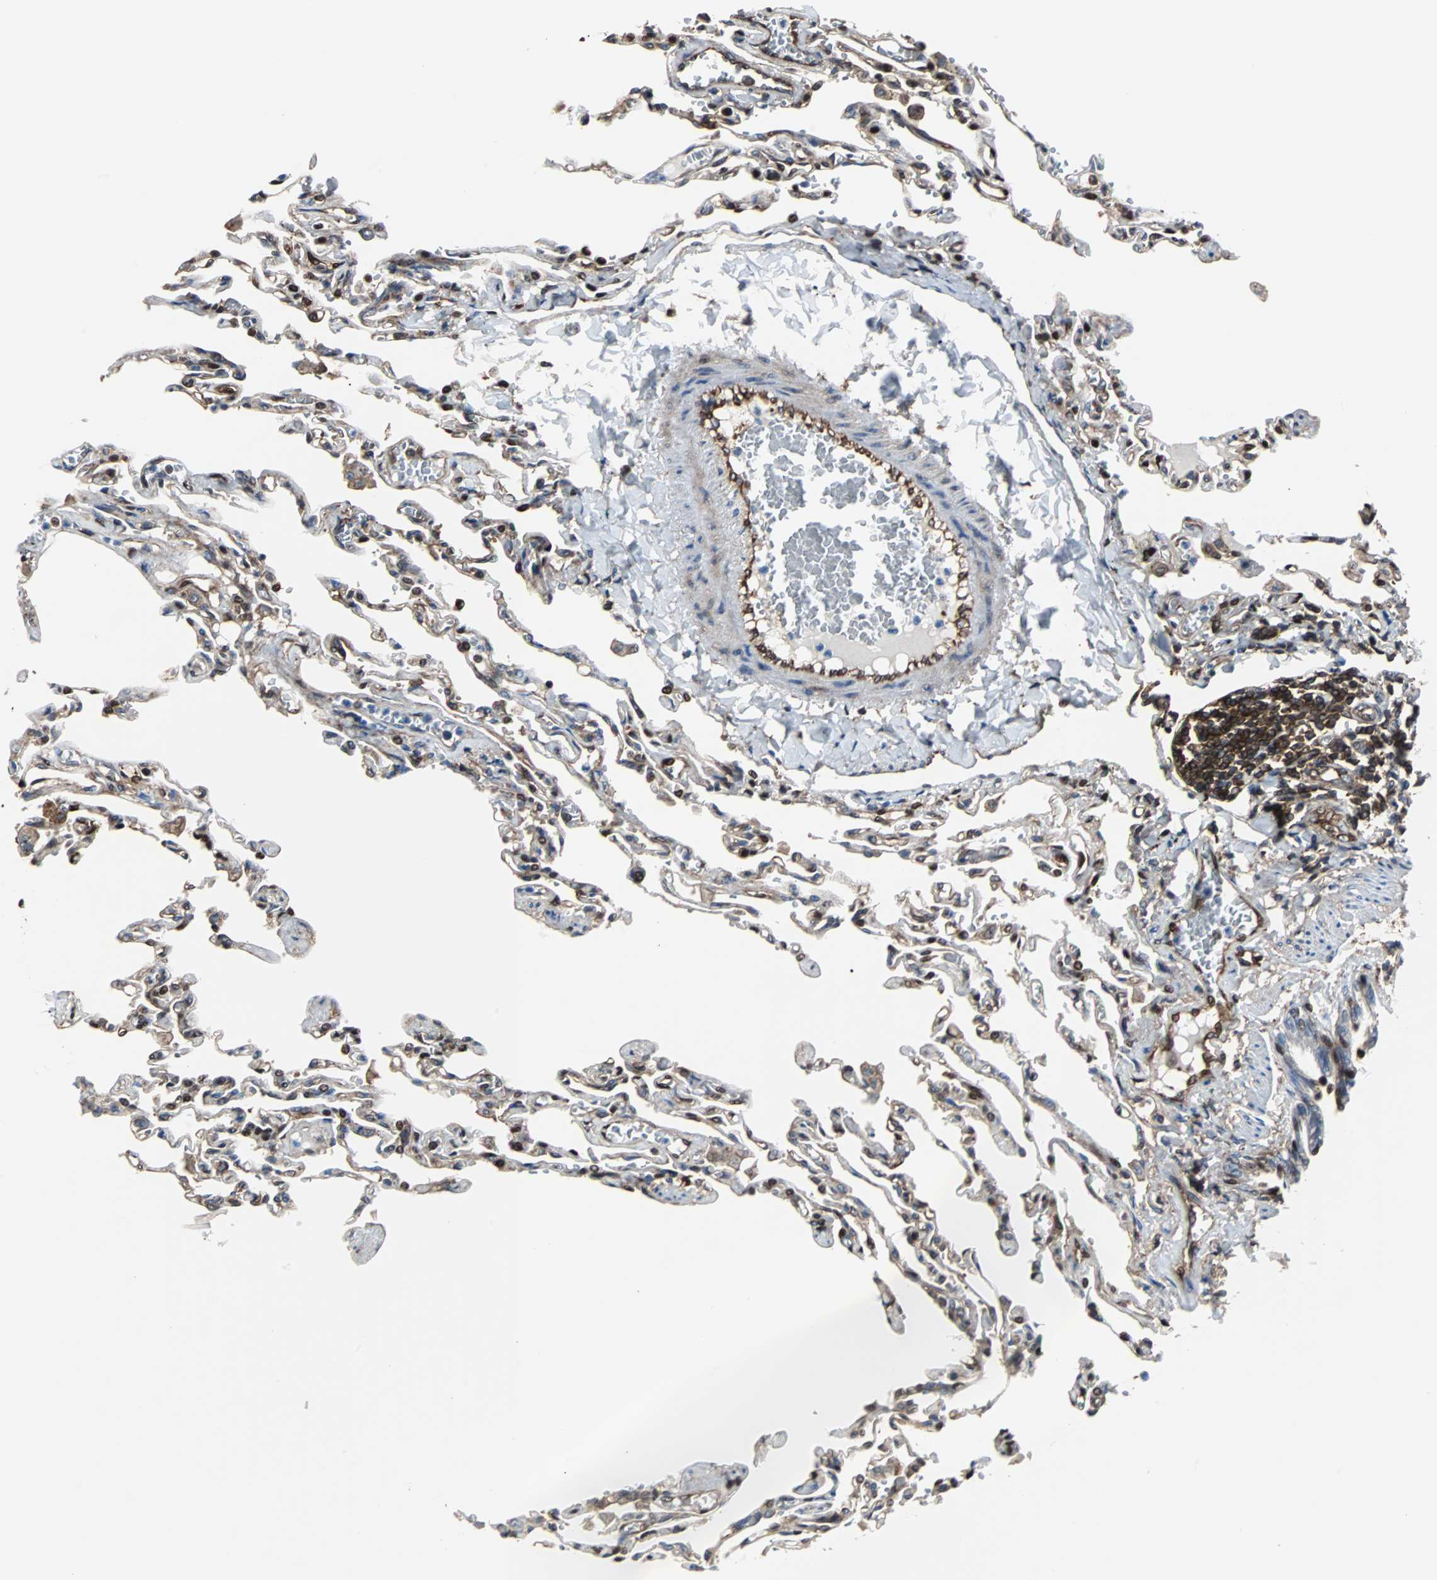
{"staining": {"intensity": "strong", "quantity": ">75%", "location": "cytoplasmic/membranous,nuclear"}, "tissue": "lung", "cell_type": "Alveolar cells", "image_type": "normal", "snomed": [{"axis": "morphology", "description": "Normal tissue, NOS"}, {"axis": "topography", "description": "Lung"}], "caption": "IHC staining of benign lung, which reveals high levels of strong cytoplasmic/membranous,nuclear positivity in about >75% of alveolar cells indicating strong cytoplasmic/membranous,nuclear protein positivity. The staining was performed using DAB (3,3'-diaminobenzidine) (brown) for protein detection and nuclei were counterstained in hematoxylin (blue).", "gene": "RELA", "patient": {"sex": "male", "age": 21}}